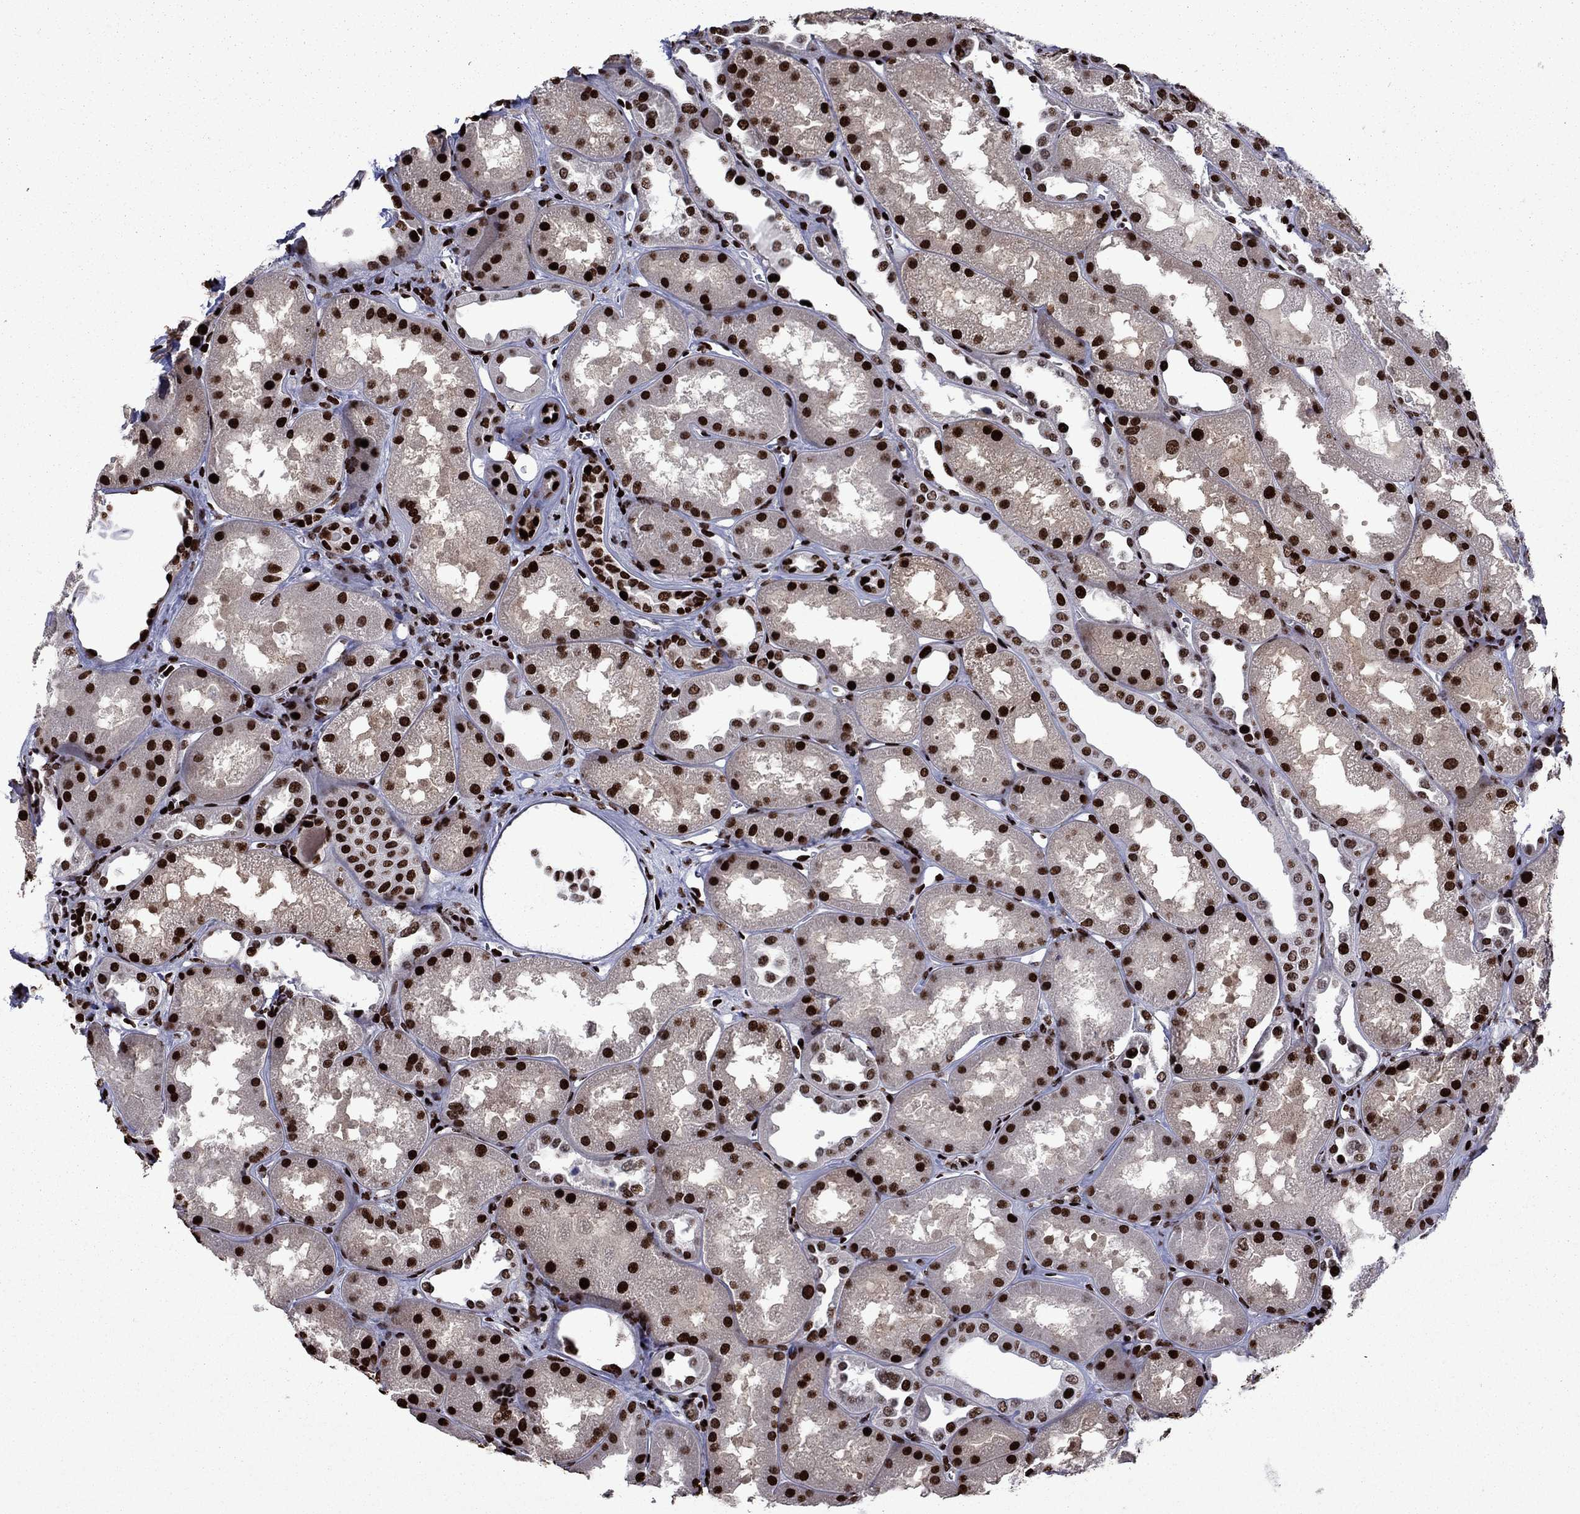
{"staining": {"intensity": "strong", "quantity": ">75%", "location": "nuclear"}, "tissue": "kidney", "cell_type": "Cells in glomeruli", "image_type": "normal", "snomed": [{"axis": "morphology", "description": "Normal tissue, NOS"}, {"axis": "topography", "description": "Kidney"}], "caption": "Protein positivity by immunohistochemistry demonstrates strong nuclear expression in approximately >75% of cells in glomeruli in normal kidney.", "gene": "LIMK1", "patient": {"sex": "male", "age": 61}}